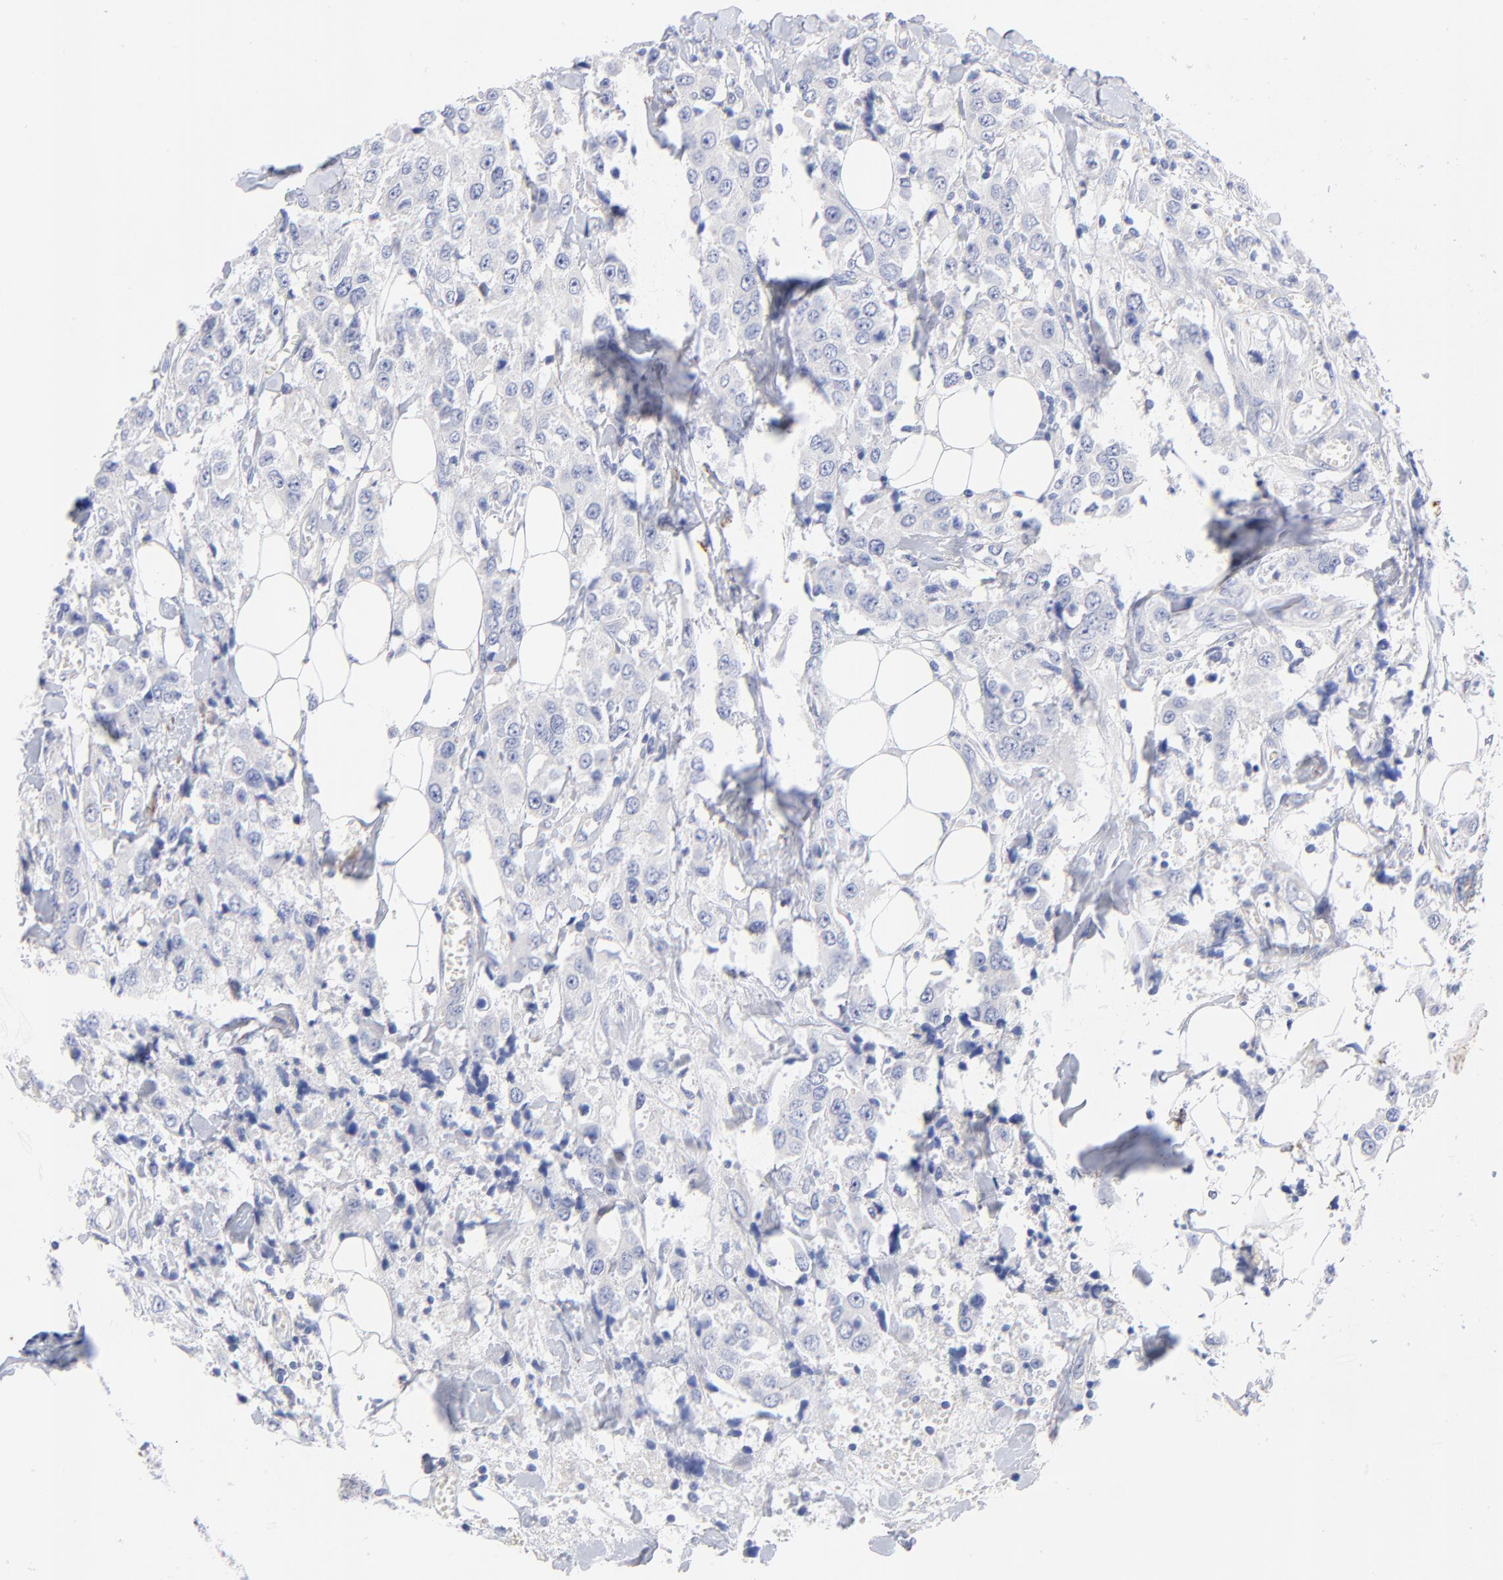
{"staining": {"intensity": "negative", "quantity": "none", "location": "none"}, "tissue": "breast cancer", "cell_type": "Tumor cells", "image_type": "cancer", "snomed": [{"axis": "morphology", "description": "Duct carcinoma"}, {"axis": "topography", "description": "Breast"}], "caption": "This is an IHC micrograph of breast intraductal carcinoma. There is no expression in tumor cells.", "gene": "FBXO10", "patient": {"sex": "female", "age": 58}}